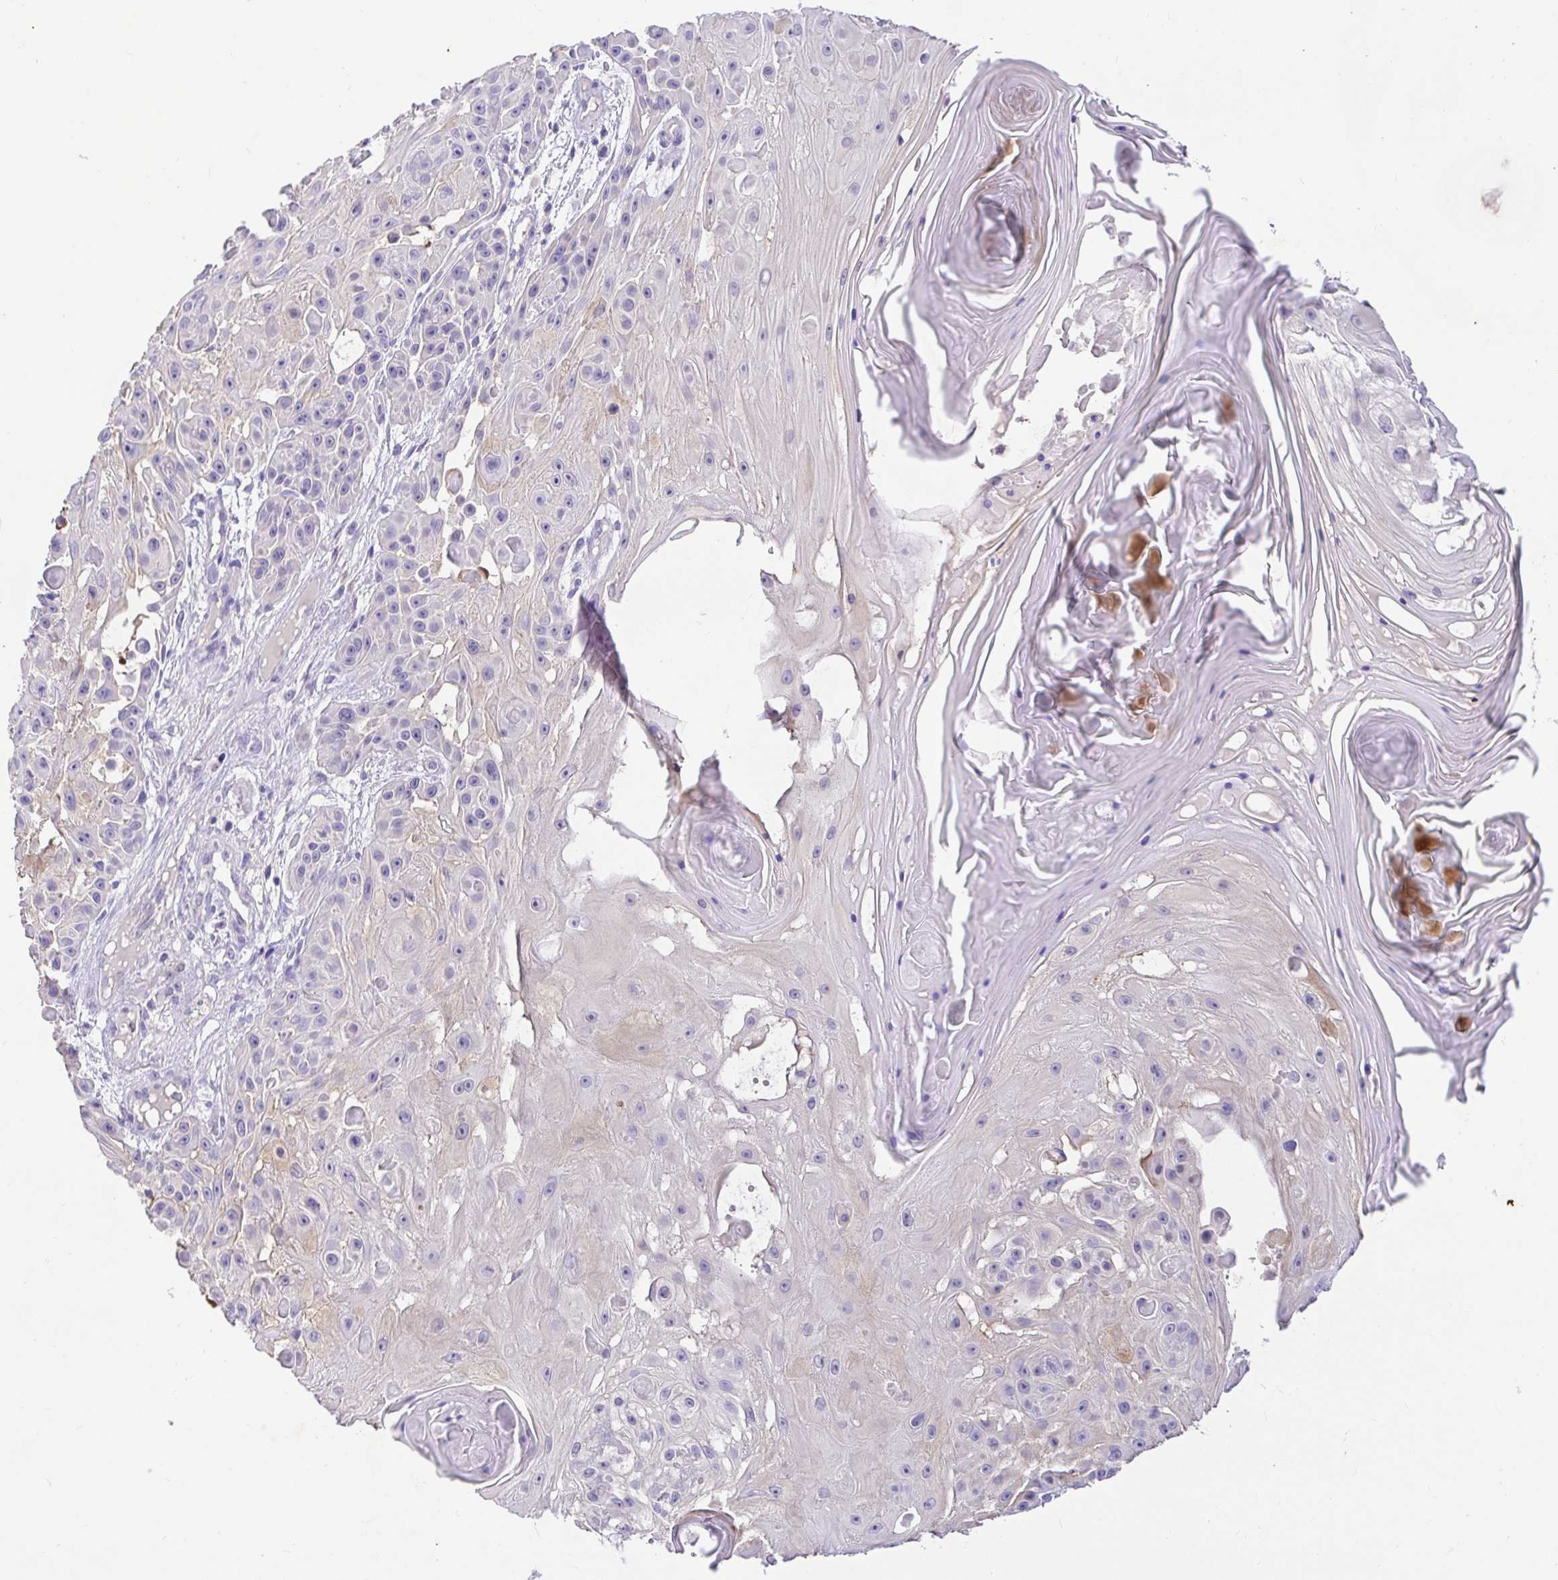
{"staining": {"intensity": "negative", "quantity": "none", "location": "none"}, "tissue": "skin cancer", "cell_type": "Tumor cells", "image_type": "cancer", "snomed": [{"axis": "morphology", "description": "Squamous cell carcinoma, NOS"}, {"axis": "topography", "description": "Skin"}], "caption": "Skin cancer was stained to show a protein in brown. There is no significant expression in tumor cells.", "gene": "CDO1", "patient": {"sex": "male", "age": 91}}